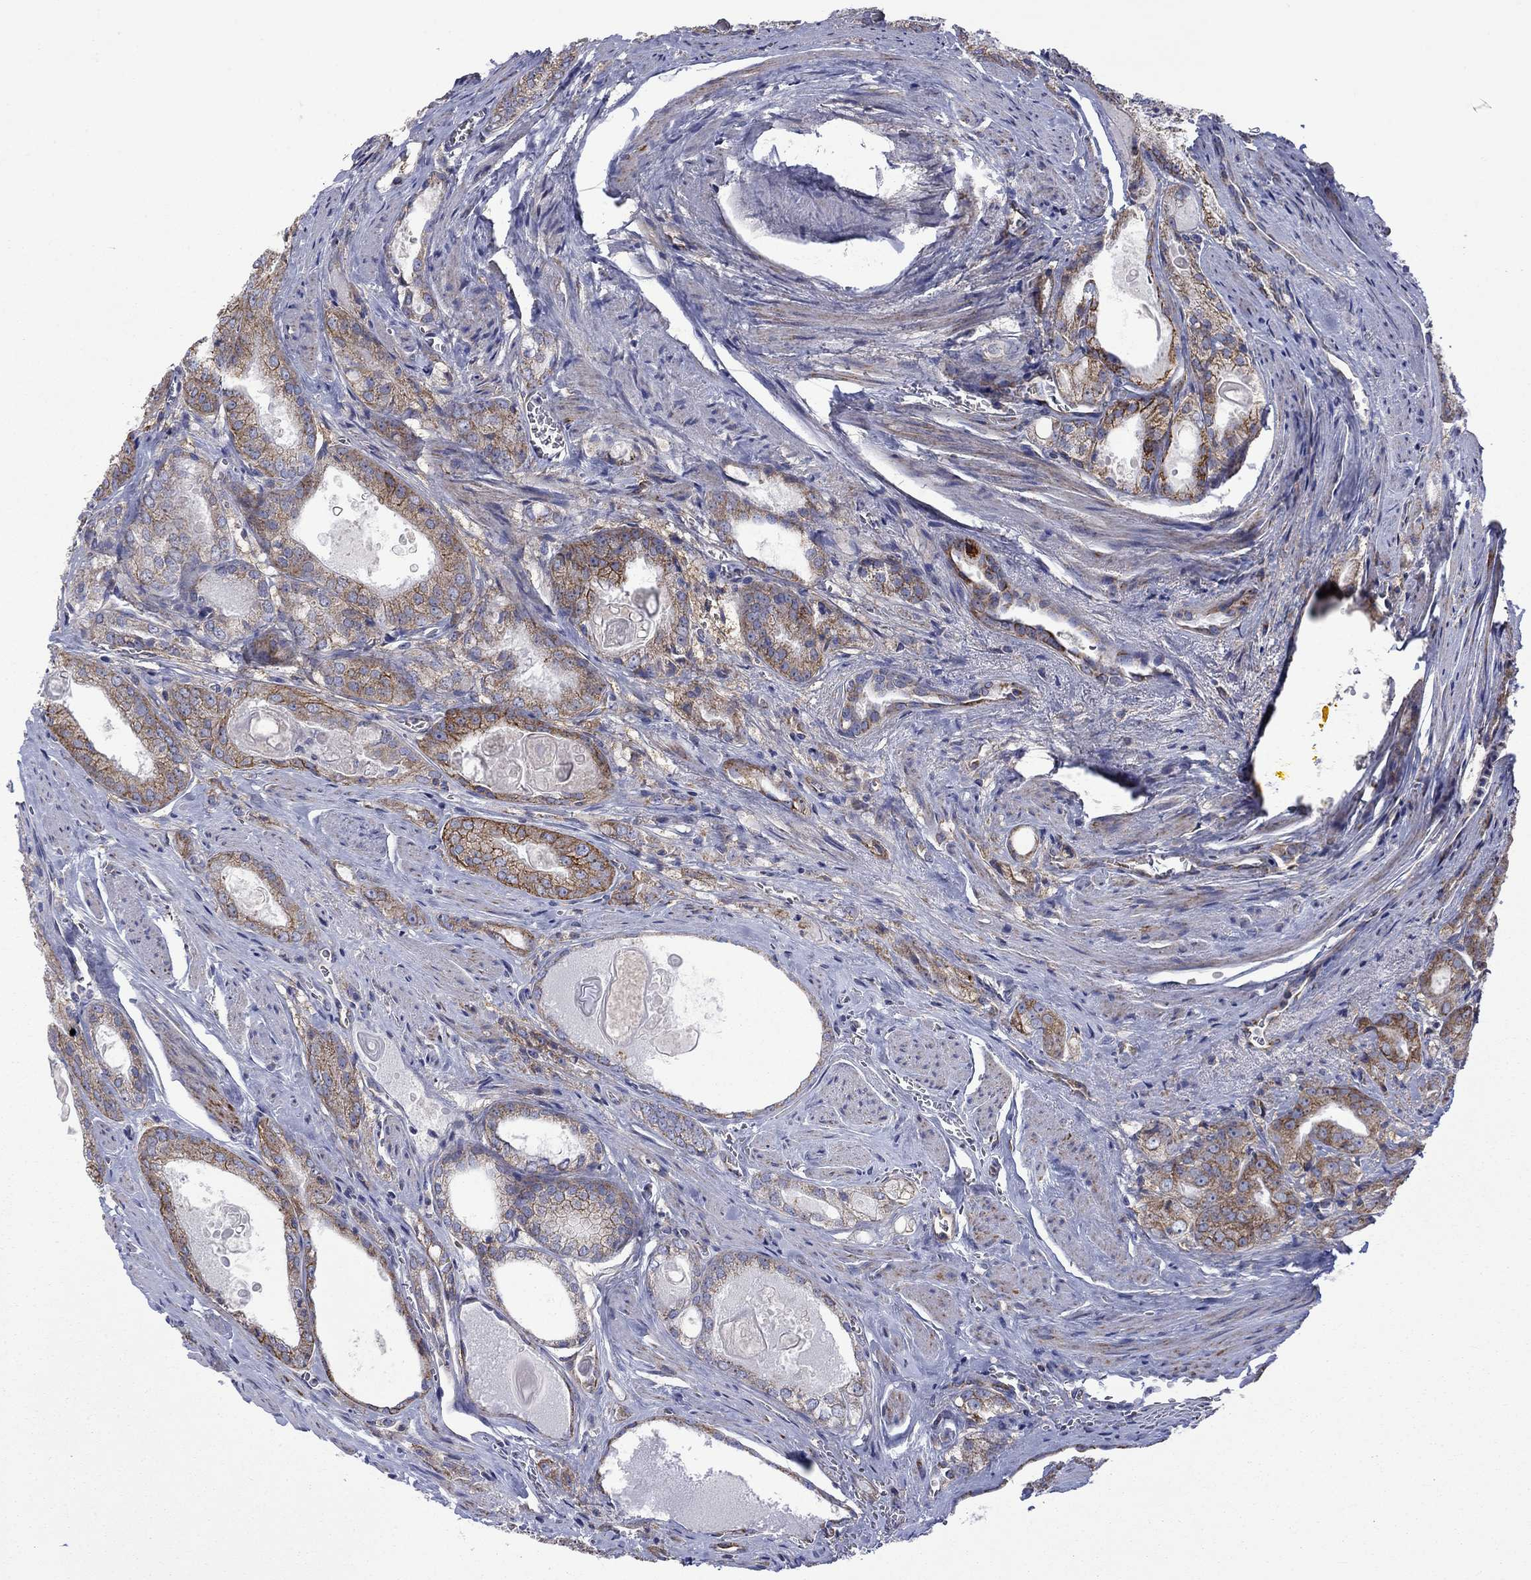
{"staining": {"intensity": "moderate", "quantity": "25%-75%", "location": "cytoplasmic/membranous"}, "tissue": "prostate cancer", "cell_type": "Tumor cells", "image_type": "cancer", "snomed": [{"axis": "morphology", "description": "Adenocarcinoma, NOS"}, {"axis": "morphology", "description": "Adenocarcinoma, High grade"}, {"axis": "topography", "description": "Prostate"}], "caption": "Brown immunohistochemical staining in human adenocarcinoma (prostate) displays moderate cytoplasmic/membranous expression in approximately 25%-75% of tumor cells.", "gene": "CISD1", "patient": {"sex": "male", "age": 70}}